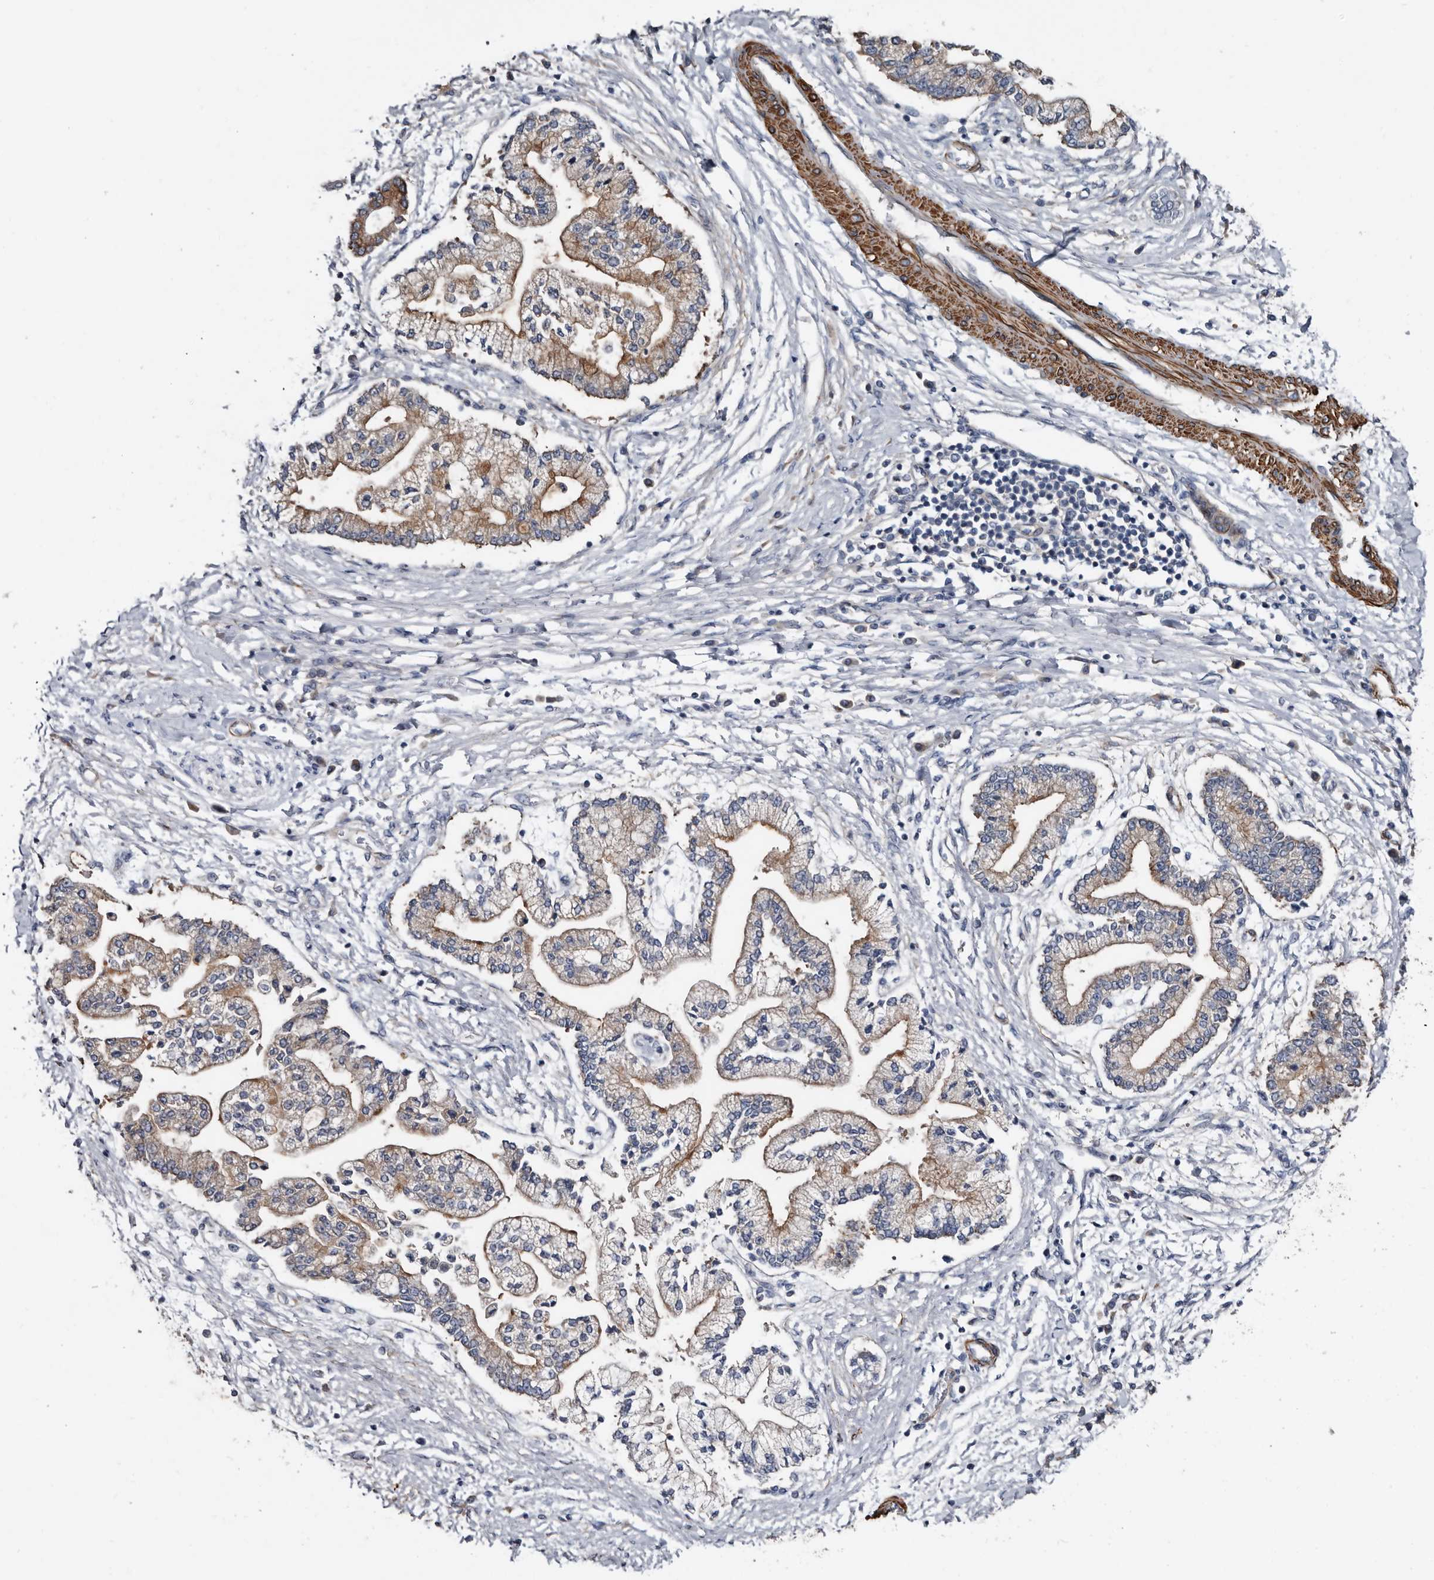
{"staining": {"intensity": "moderate", "quantity": "25%-75%", "location": "cytoplasmic/membranous"}, "tissue": "liver cancer", "cell_type": "Tumor cells", "image_type": "cancer", "snomed": [{"axis": "morphology", "description": "Cholangiocarcinoma"}, {"axis": "topography", "description": "Liver"}], "caption": "Brown immunohistochemical staining in liver cancer displays moderate cytoplasmic/membranous positivity in about 25%-75% of tumor cells.", "gene": "IARS1", "patient": {"sex": "male", "age": 50}}